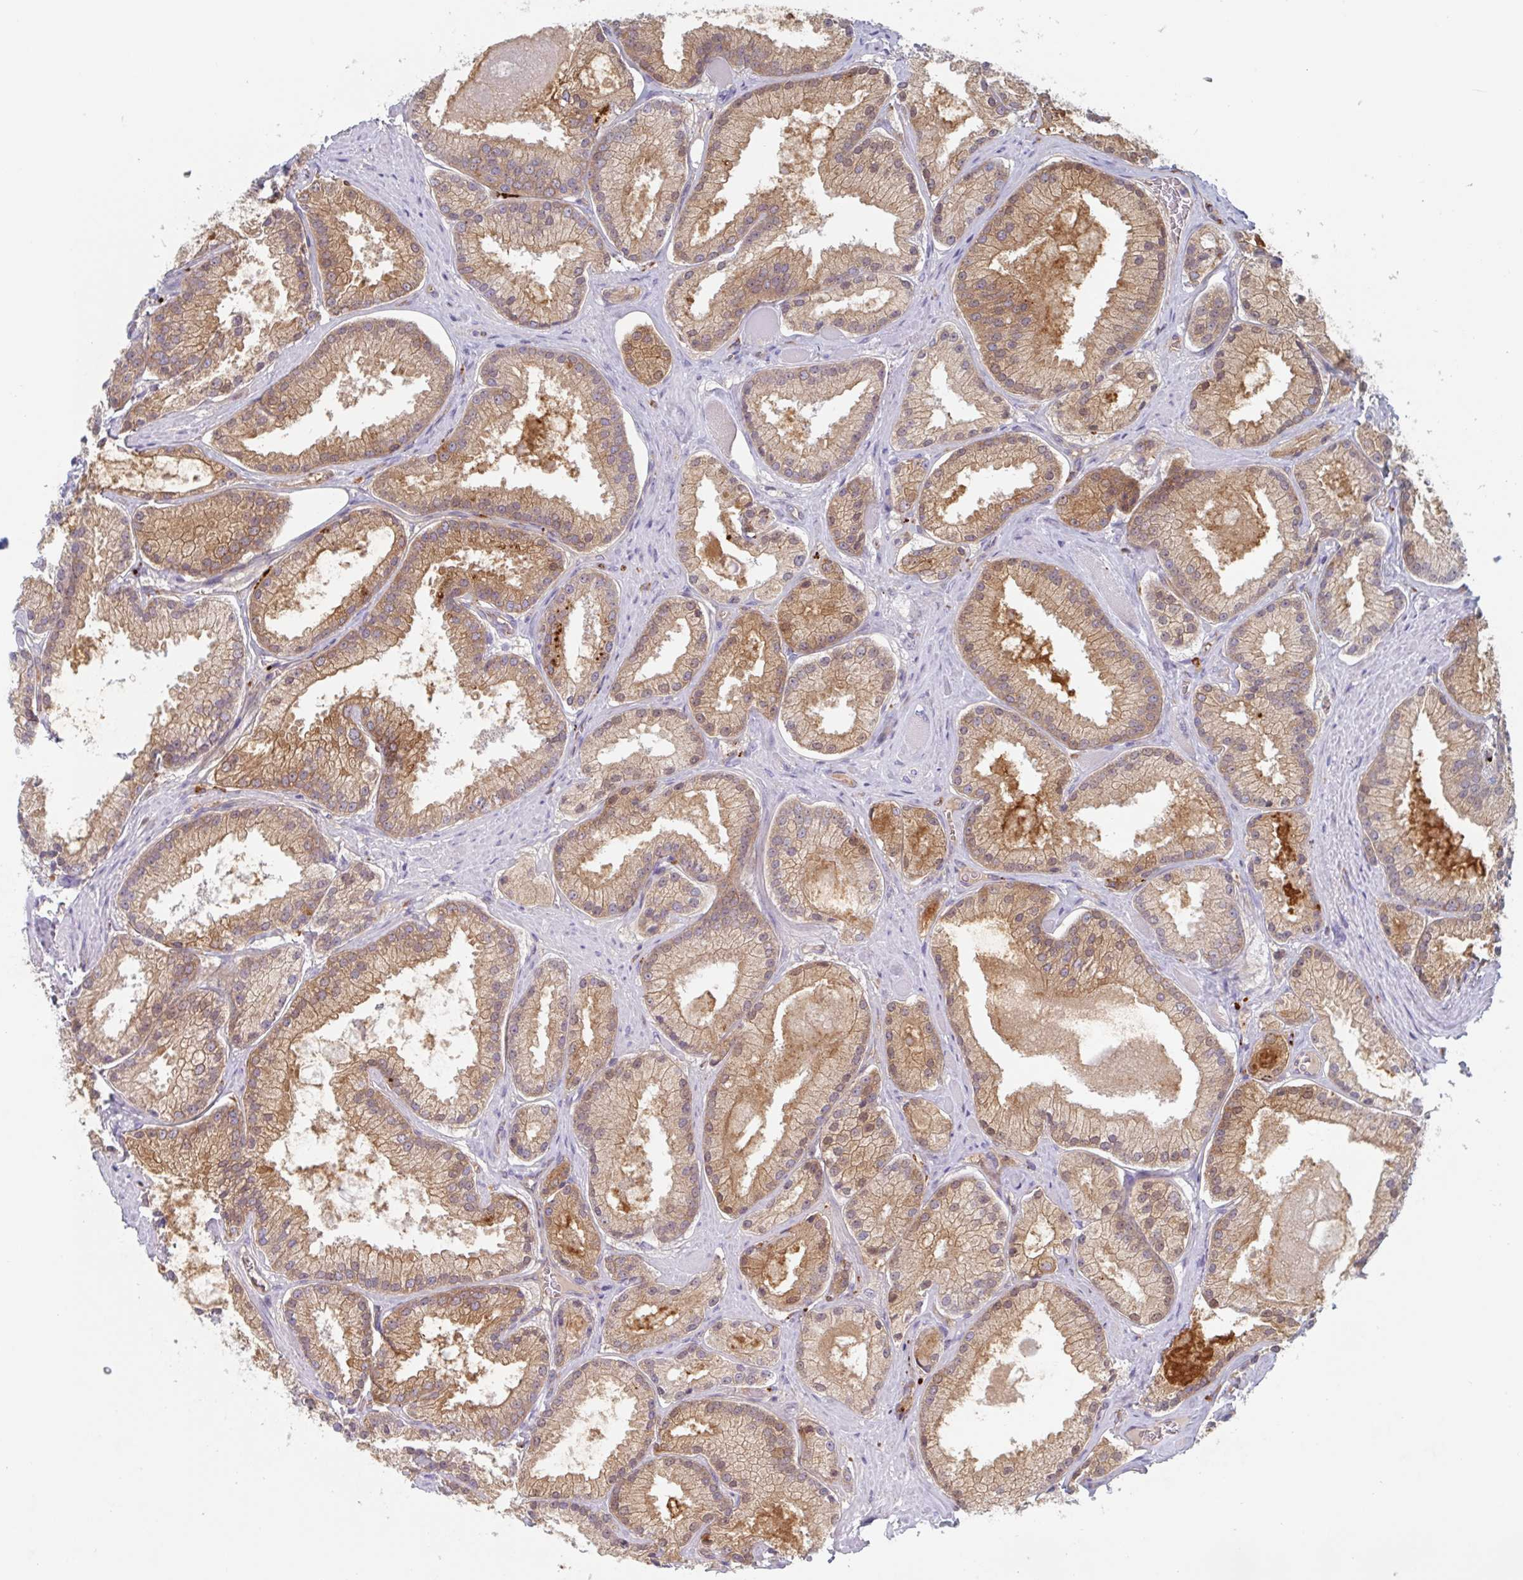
{"staining": {"intensity": "moderate", "quantity": ">75%", "location": "cytoplasmic/membranous"}, "tissue": "prostate cancer", "cell_type": "Tumor cells", "image_type": "cancer", "snomed": [{"axis": "morphology", "description": "Adenocarcinoma, High grade"}, {"axis": "topography", "description": "Prostate"}], "caption": "Immunohistochemical staining of prostate cancer (high-grade adenocarcinoma) exhibits medium levels of moderate cytoplasmic/membranous expression in approximately >75% of tumor cells. Using DAB (3,3'-diaminobenzidine) (brown) and hematoxylin (blue) stains, captured at high magnification using brightfield microscopy.", "gene": "MANBA", "patient": {"sex": "male", "age": 68}}